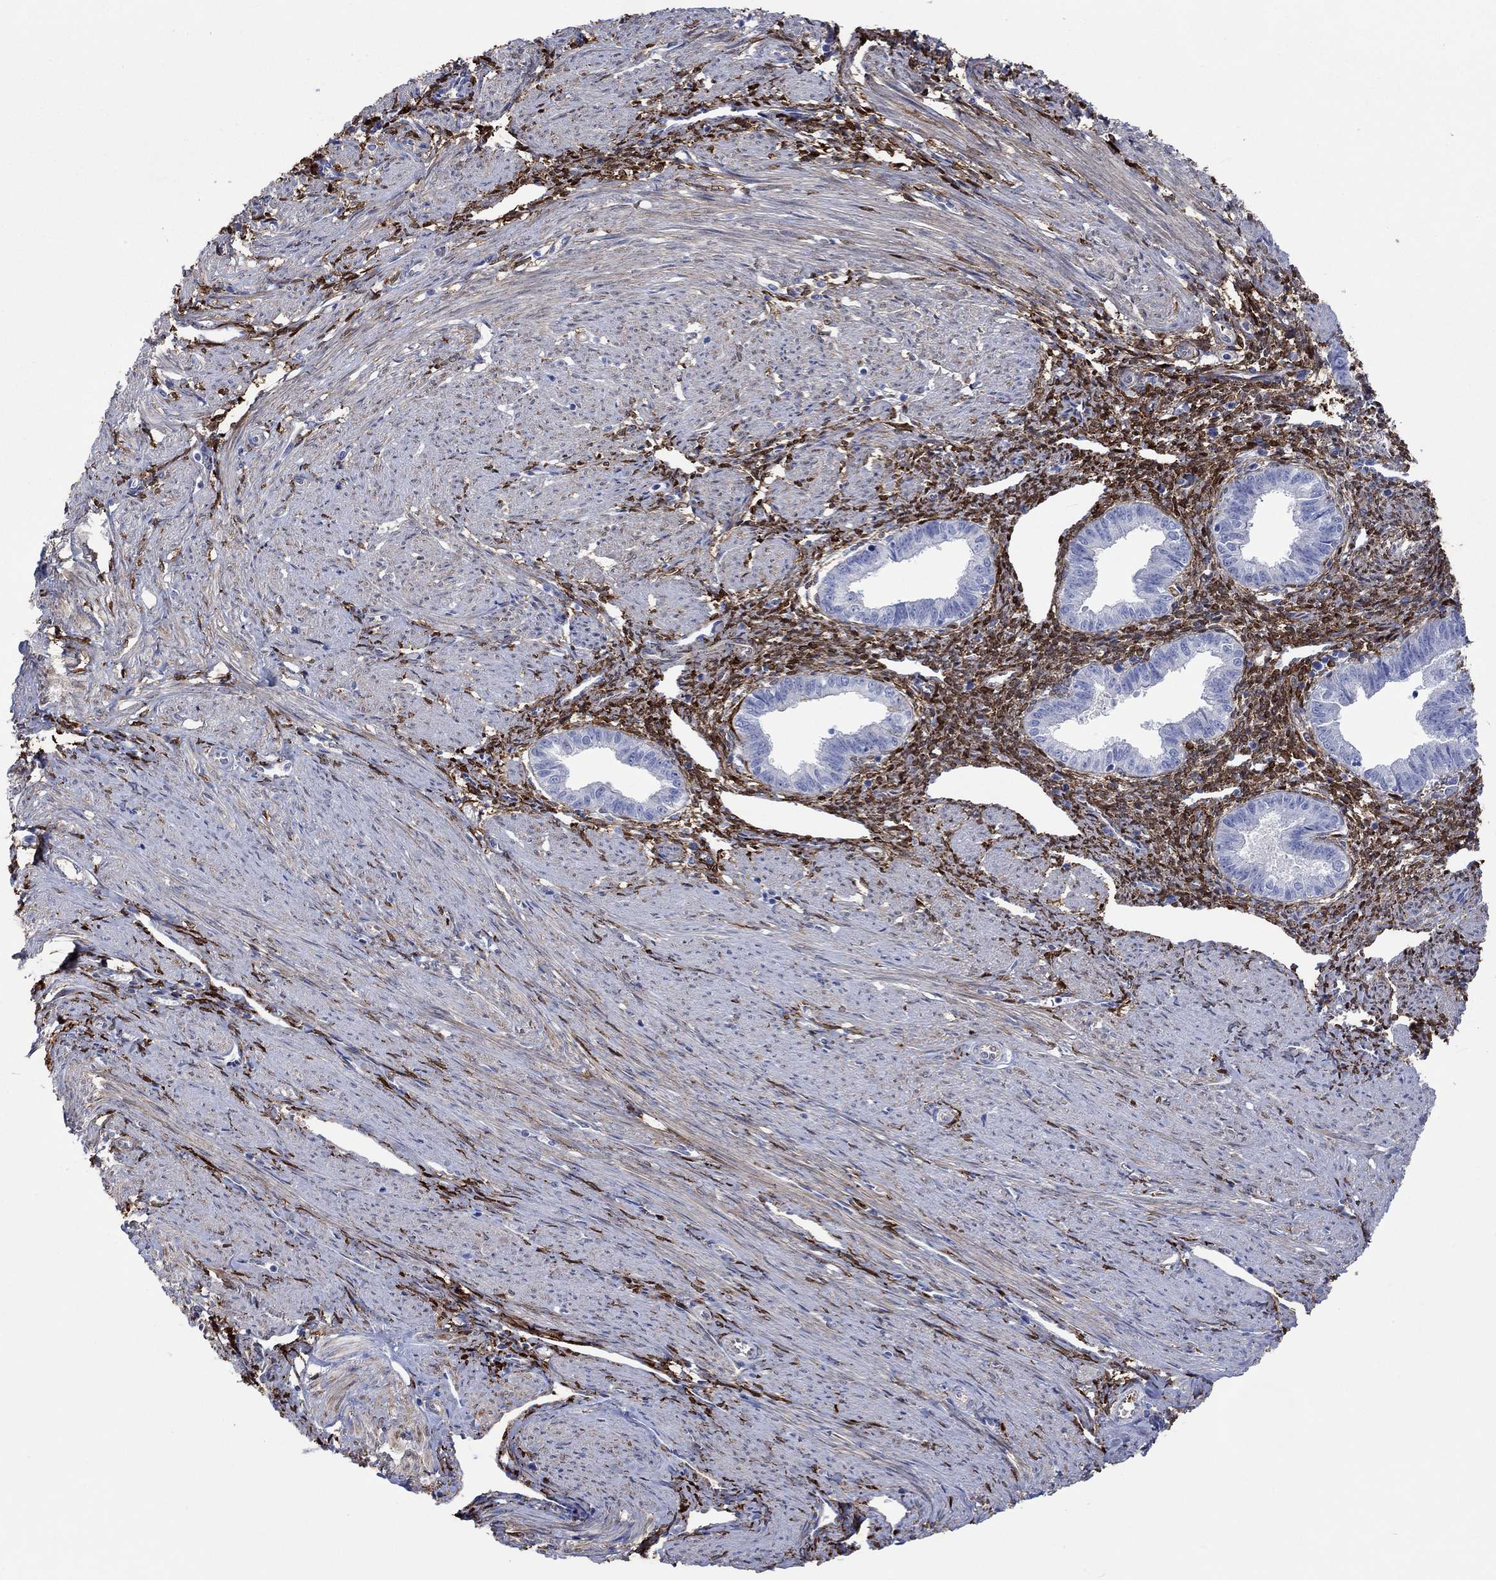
{"staining": {"intensity": "strong", "quantity": "25%-75%", "location": "cytoplasmic/membranous"}, "tissue": "endometrium", "cell_type": "Cells in endometrial stroma", "image_type": "normal", "snomed": [{"axis": "morphology", "description": "Normal tissue, NOS"}, {"axis": "topography", "description": "Endometrium"}], "caption": "A photomicrograph of endometrium stained for a protein exhibits strong cytoplasmic/membranous brown staining in cells in endometrial stroma. (IHC, brightfield microscopy, high magnification).", "gene": "TGM2", "patient": {"sex": "female", "age": 37}}